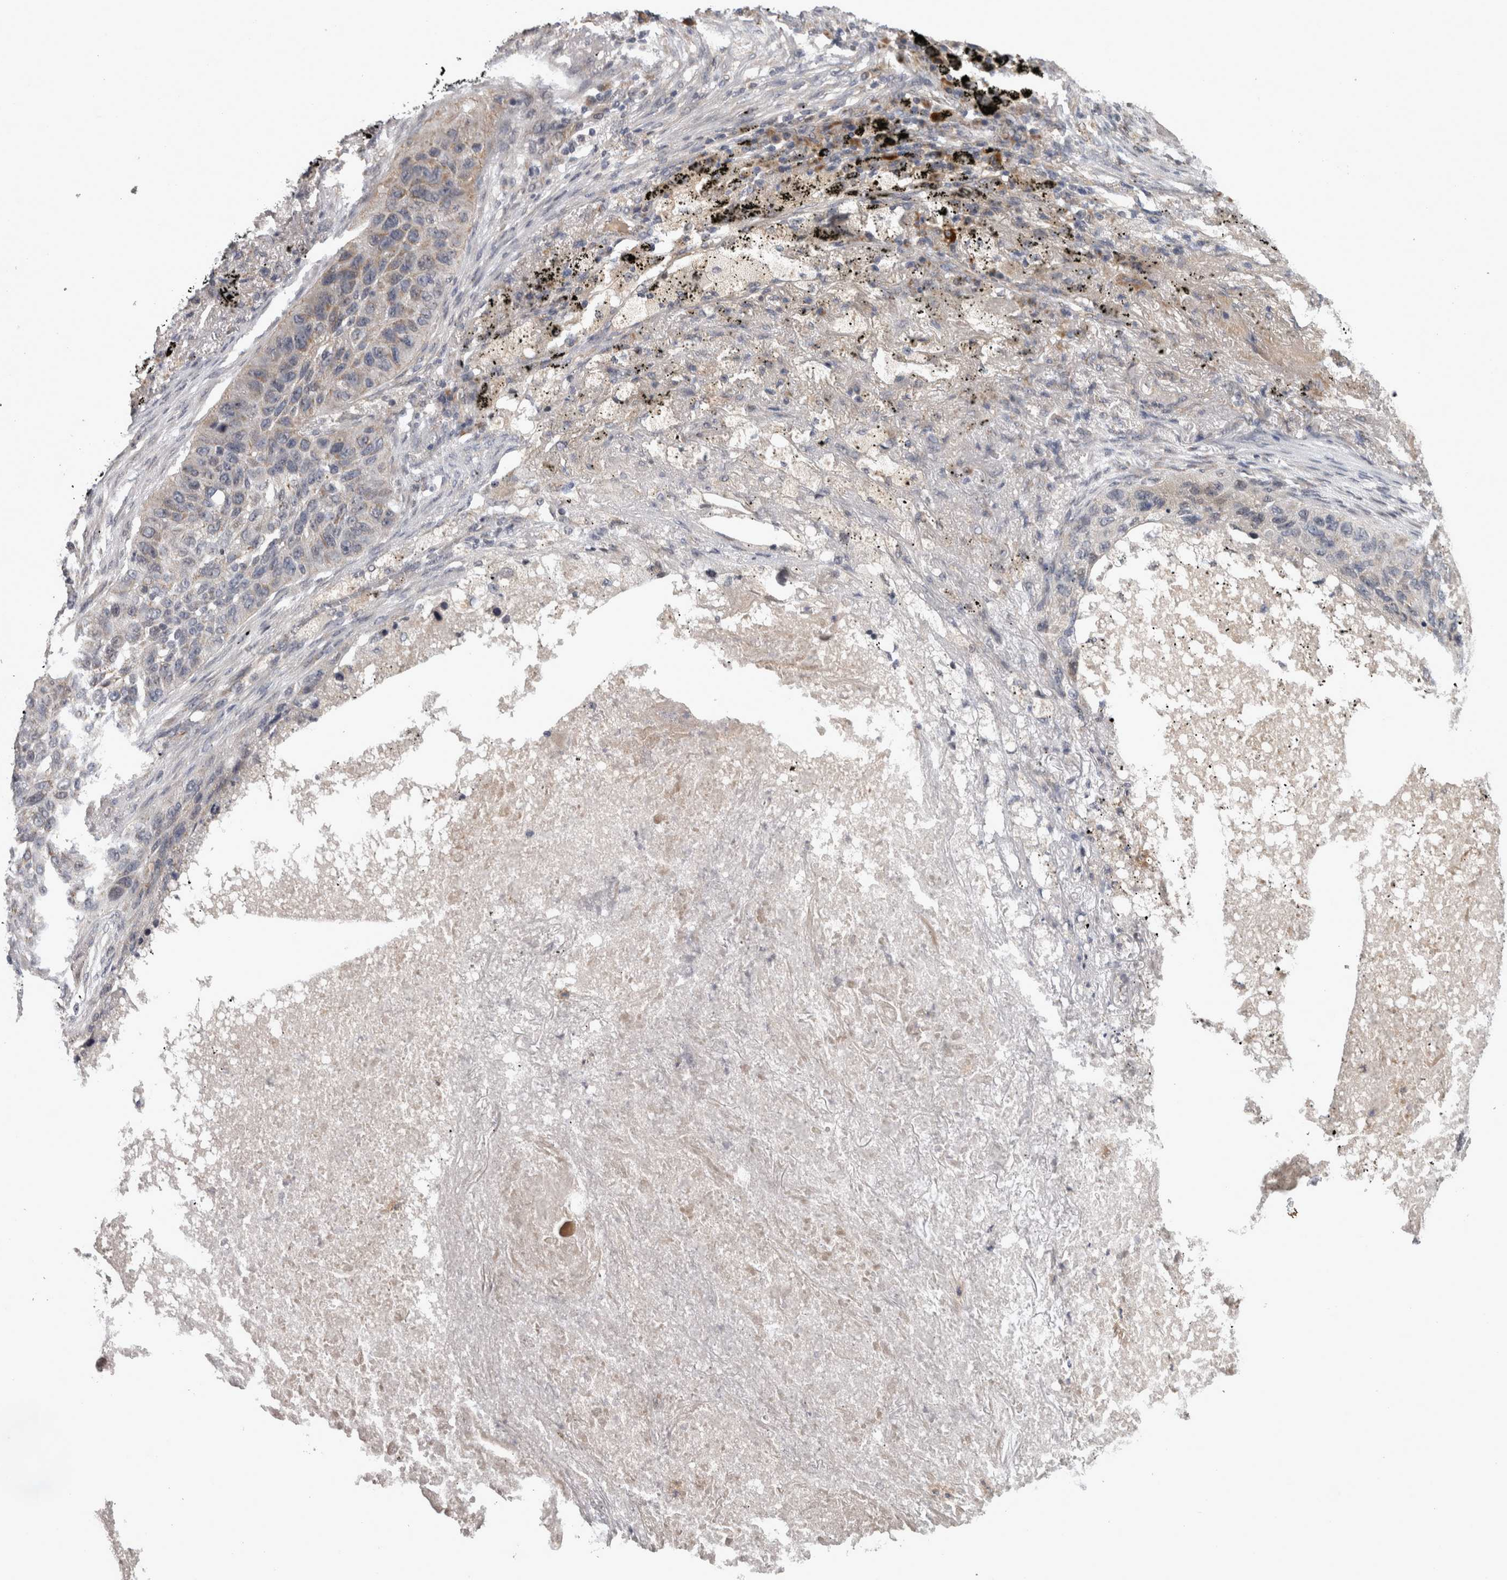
{"staining": {"intensity": "weak", "quantity": "<25%", "location": "cytoplasmic/membranous"}, "tissue": "lung cancer", "cell_type": "Tumor cells", "image_type": "cancer", "snomed": [{"axis": "morphology", "description": "Squamous cell carcinoma, NOS"}, {"axis": "topography", "description": "Lung"}], "caption": "Photomicrograph shows no protein expression in tumor cells of lung cancer tissue. (Stains: DAB (3,3'-diaminobenzidine) IHC with hematoxylin counter stain, Microscopy: brightfield microscopy at high magnification).", "gene": "DBT", "patient": {"sex": "female", "age": 63}}